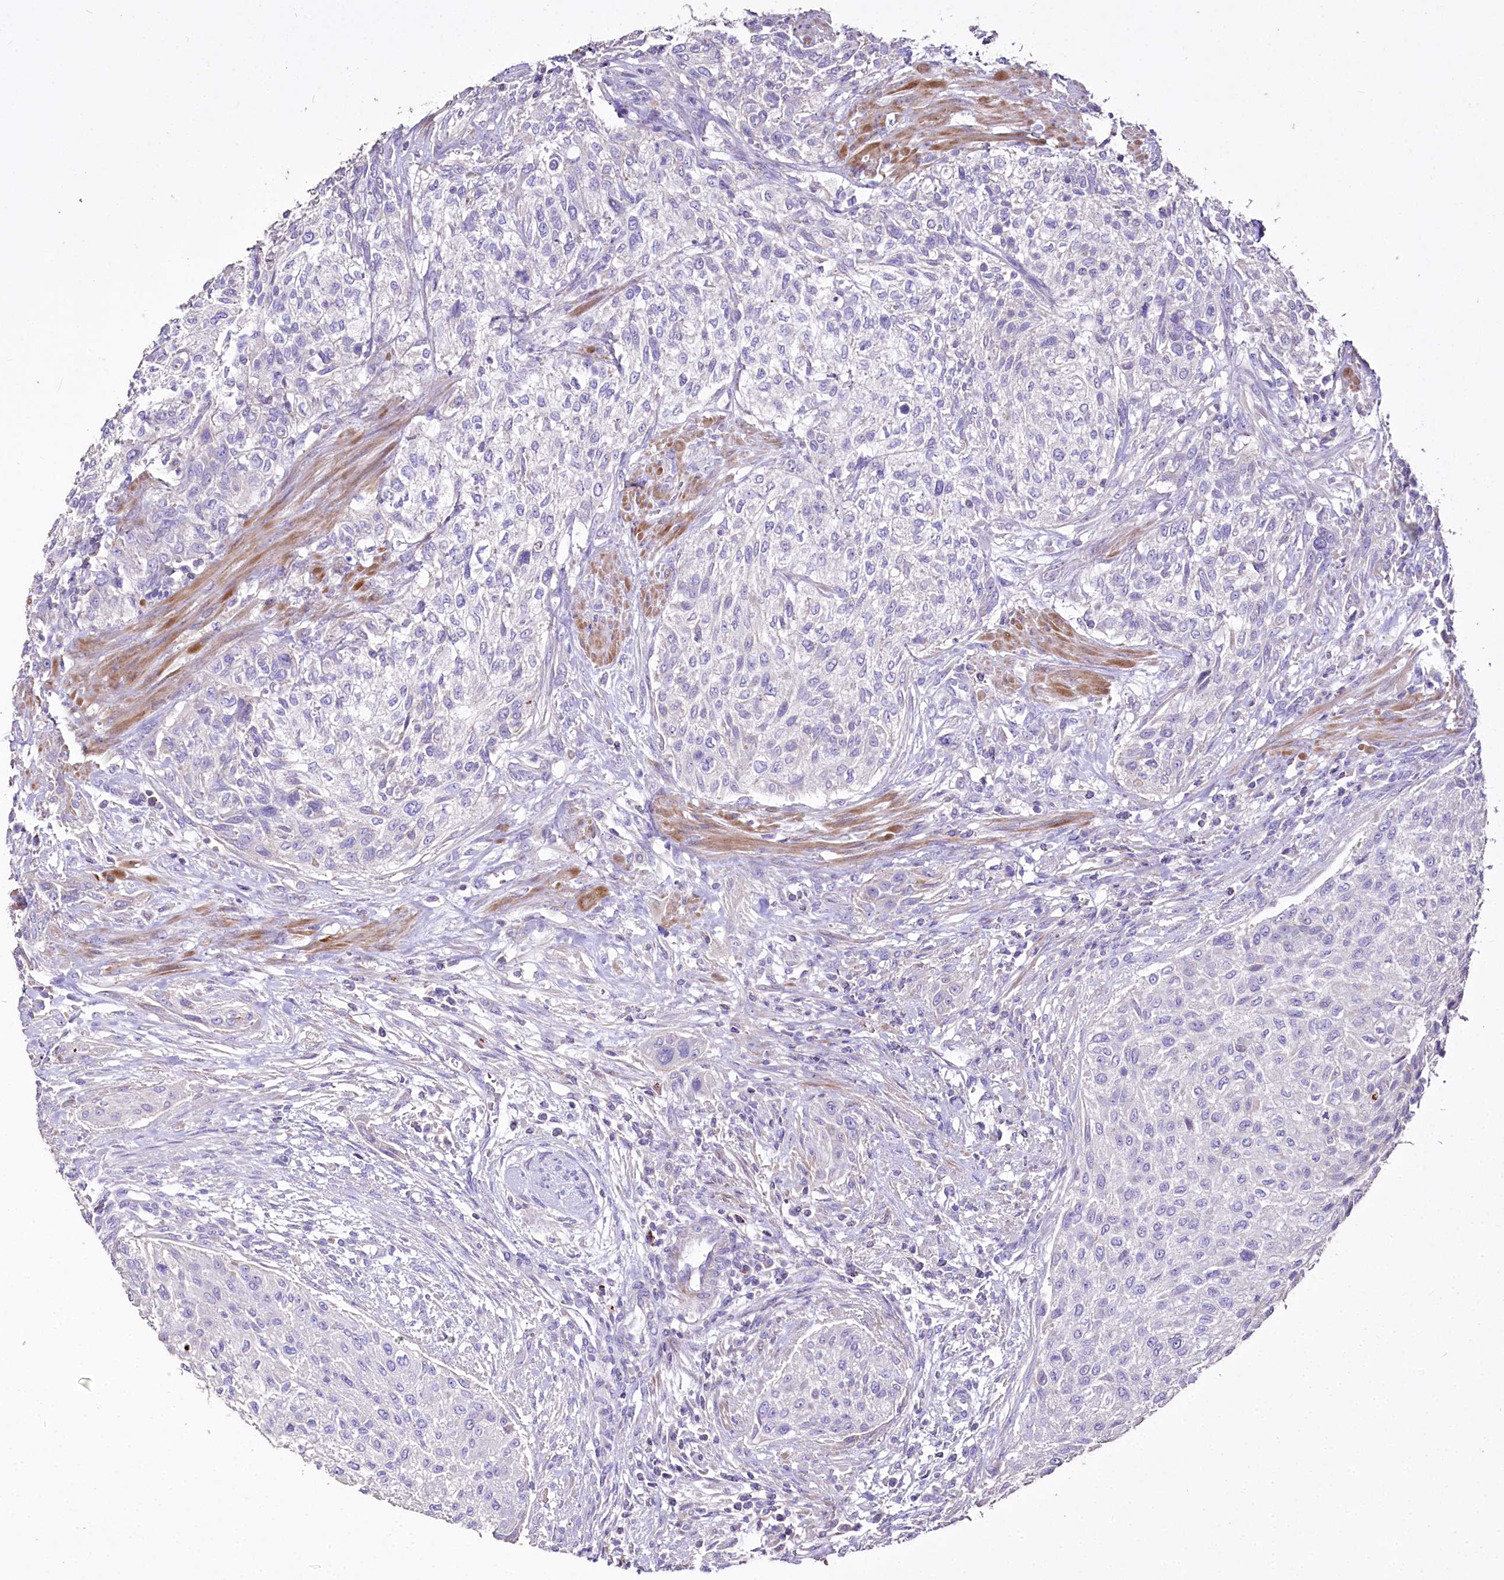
{"staining": {"intensity": "negative", "quantity": "none", "location": "none"}, "tissue": "urothelial cancer", "cell_type": "Tumor cells", "image_type": "cancer", "snomed": [{"axis": "morphology", "description": "Urothelial carcinoma, High grade"}, {"axis": "topography", "description": "Urinary bladder"}], "caption": "There is no significant positivity in tumor cells of urothelial carcinoma (high-grade).", "gene": "PTER", "patient": {"sex": "male", "age": 35}}